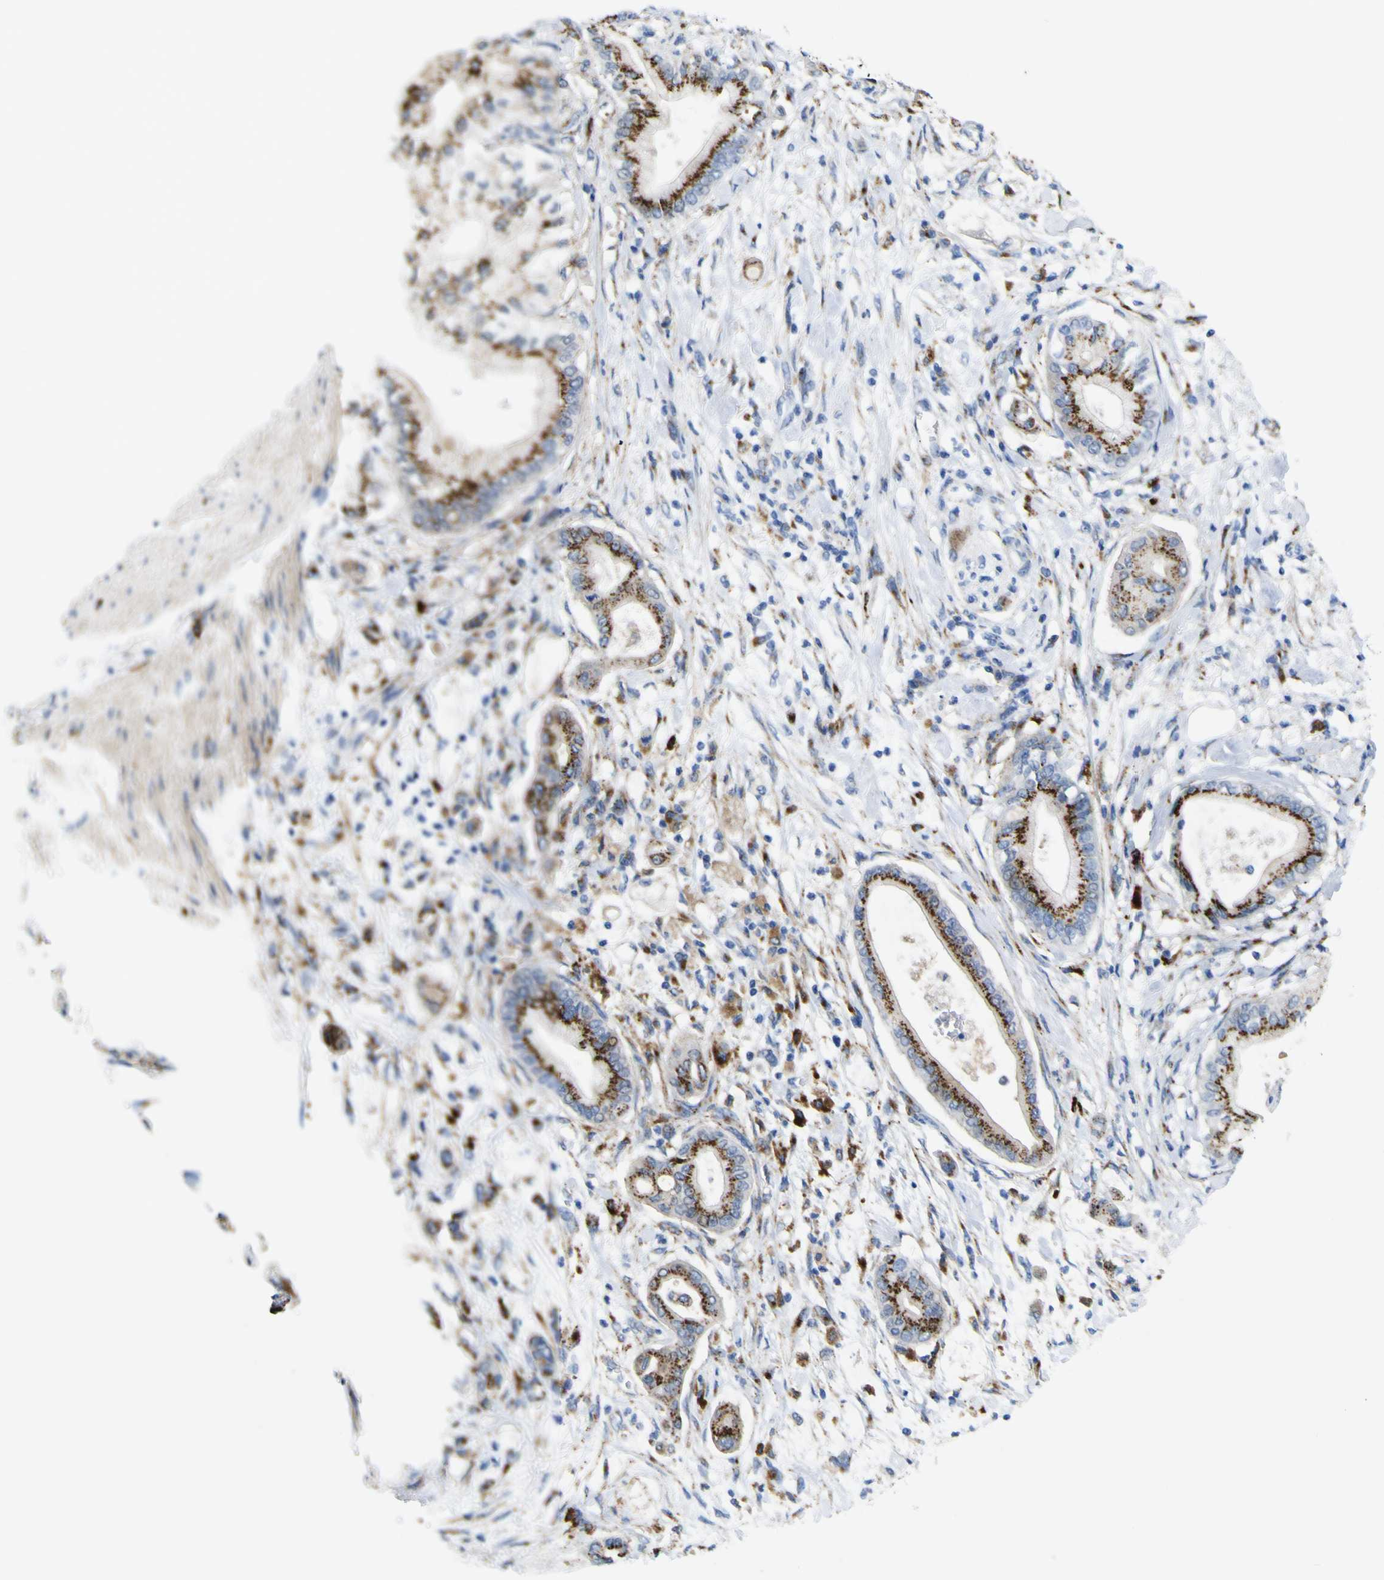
{"staining": {"intensity": "strong", "quantity": ">75%", "location": "cytoplasmic/membranous"}, "tissue": "pancreatic cancer", "cell_type": "Tumor cells", "image_type": "cancer", "snomed": [{"axis": "morphology", "description": "Adenocarcinoma, NOS"}, {"axis": "morphology", "description": "Adenocarcinoma, metastatic, NOS"}, {"axis": "topography", "description": "Lymph node"}, {"axis": "topography", "description": "Pancreas"}, {"axis": "topography", "description": "Duodenum"}], "caption": "Brown immunohistochemical staining in human pancreatic cancer (metastatic adenocarcinoma) exhibits strong cytoplasmic/membranous staining in approximately >75% of tumor cells. (DAB (3,3'-diaminobenzidine) = brown stain, brightfield microscopy at high magnification).", "gene": "PTPRF", "patient": {"sex": "female", "age": 64}}